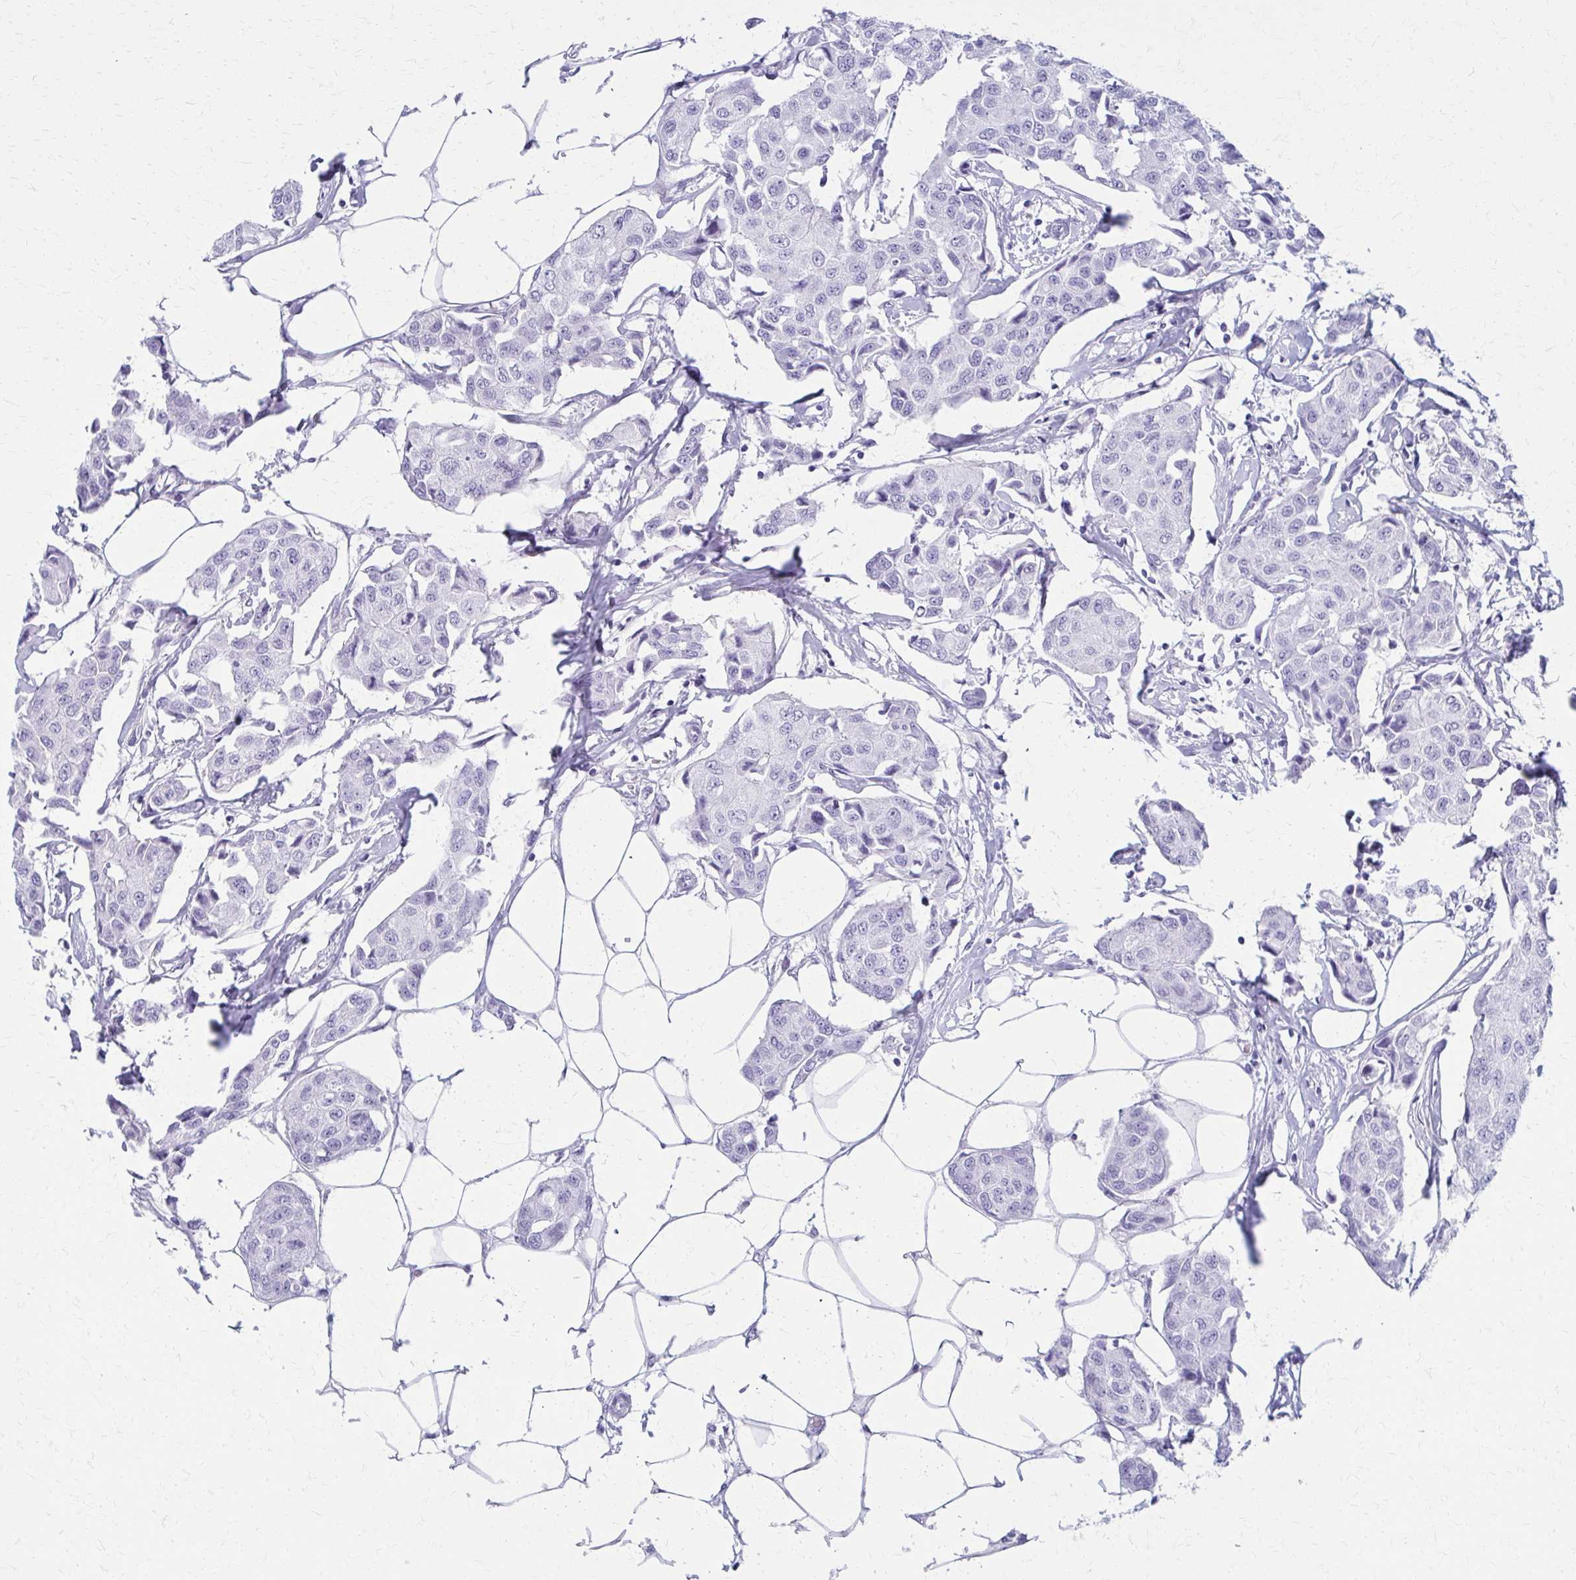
{"staining": {"intensity": "negative", "quantity": "none", "location": "none"}, "tissue": "breast cancer", "cell_type": "Tumor cells", "image_type": "cancer", "snomed": [{"axis": "morphology", "description": "Duct carcinoma"}, {"axis": "topography", "description": "Breast"}, {"axis": "topography", "description": "Lymph node"}], "caption": "This photomicrograph is of invasive ductal carcinoma (breast) stained with immunohistochemistry to label a protein in brown with the nuclei are counter-stained blue. There is no staining in tumor cells.", "gene": "CELF5", "patient": {"sex": "female", "age": 80}}